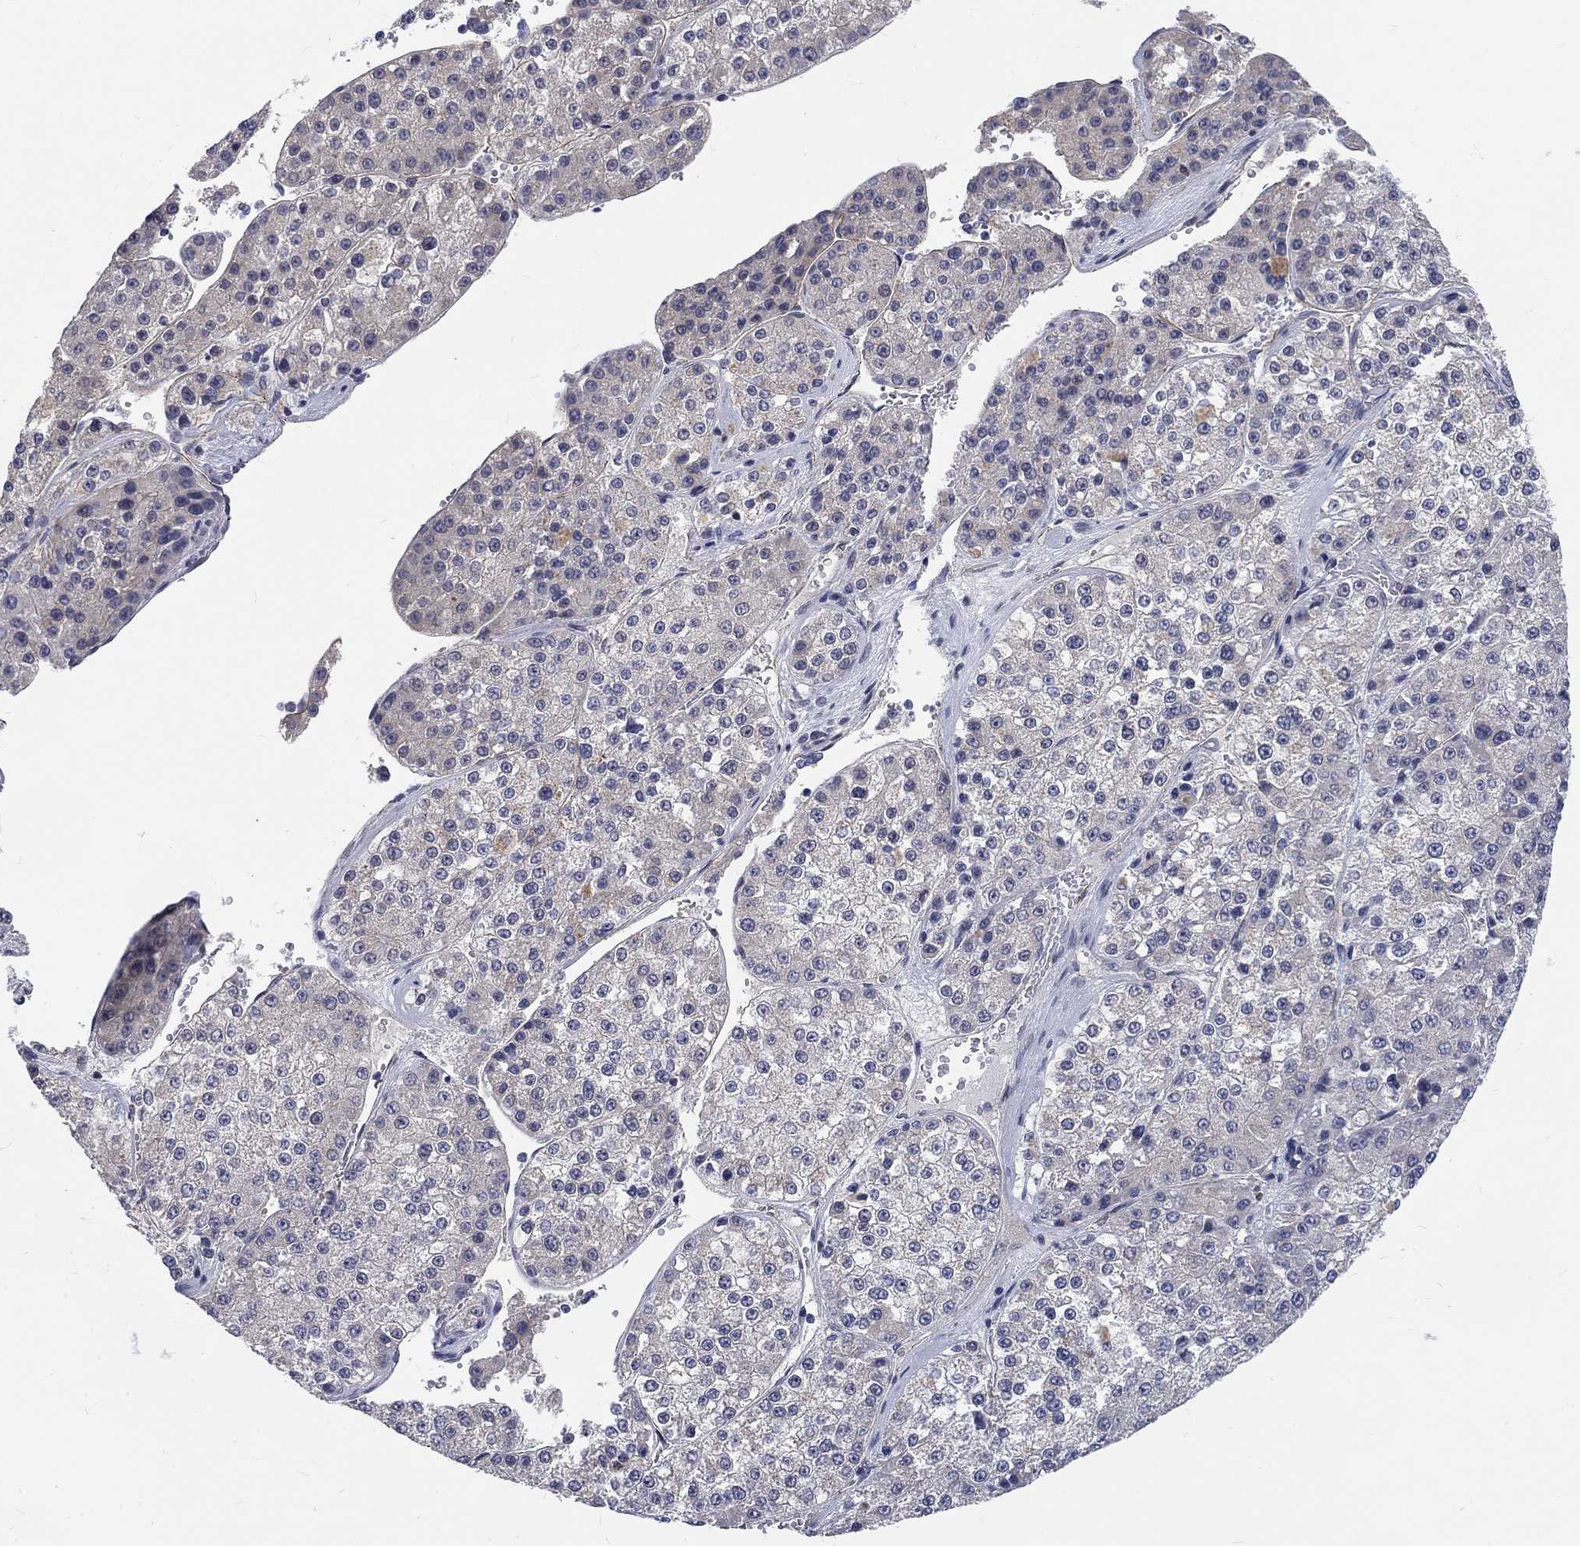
{"staining": {"intensity": "negative", "quantity": "none", "location": "none"}, "tissue": "liver cancer", "cell_type": "Tumor cells", "image_type": "cancer", "snomed": [{"axis": "morphology", "description": "Carcinoma, Hepatocellular, NOS"}, {"axis": "topography", "description": "Liver"}], "caption": "Immunohistochemical staining of liver cancer displays no significant positivity in tumor cells. (DAB (3,3'-diaminobenzidine) immunohistochemistry (IHC), high magnification).", "gene": "PHKA1", "patient": {"sex": "female", "age": 73}}